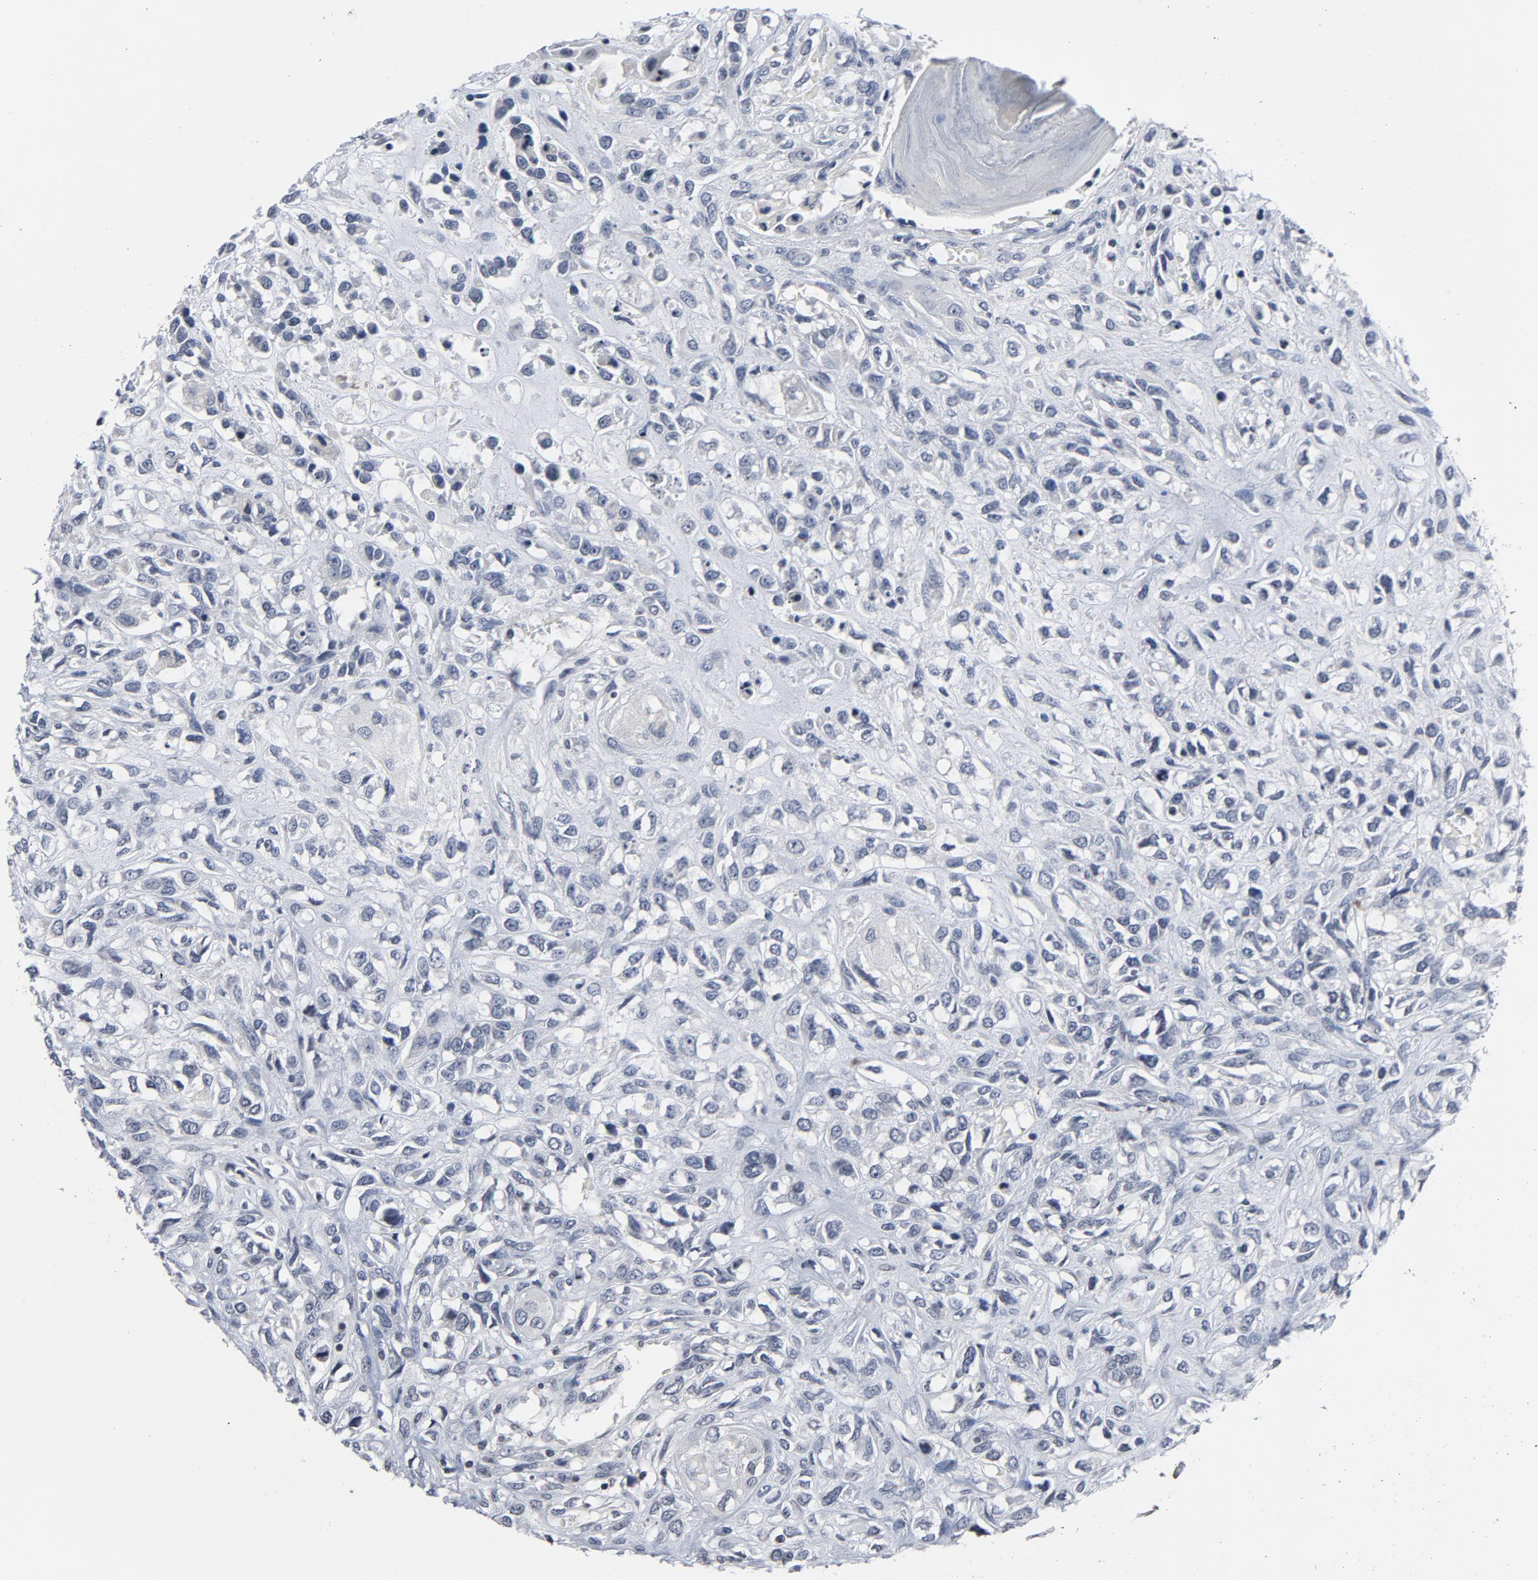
{"staining": {"intensity": "negative", "quantity": "none", "location": "none"}, "tissue": "head and neck cancer", "cell_type": "Tumor cells", "image_type": "cancer", "snomed": [{"axis": "morphology", "description": "Necrosis, NOS"}, {"axis": "morphology", "description": "Neoplasm, malignant, NOS"}, {"axis": "topography", "description": "Salivary gland"}, {"axis": "topography", "description": "Head-Neck"}], "caption": "Tumor cells show no significant positivity in head and neck malignant neoplasm.", "gene": "TCL1A", "patient": {"sex": "male", "age": 43}}